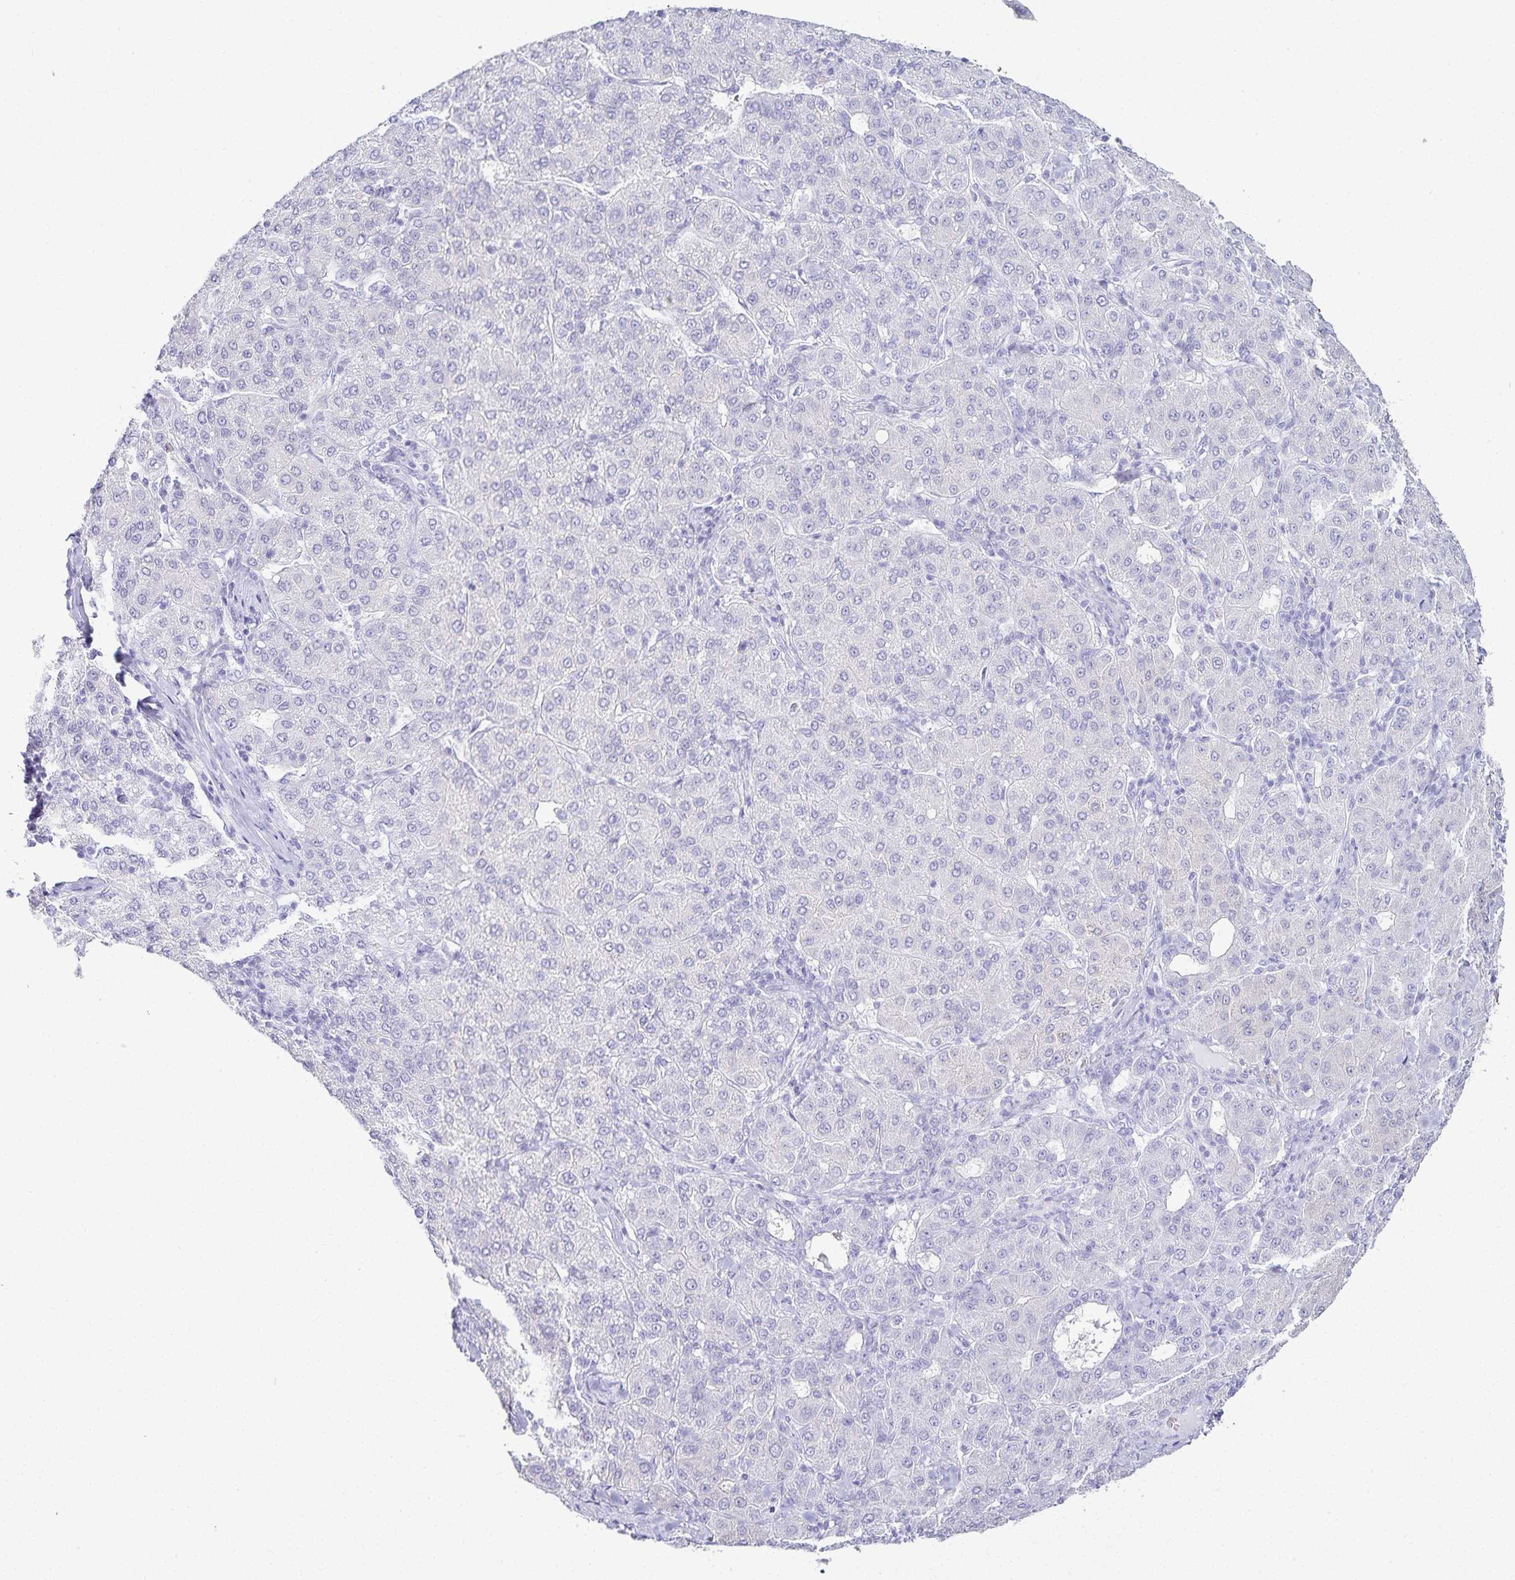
{"staining": {"intensity": "negative", "quantity": "none", "location": "none"}, "tissue": "liver cancer", "cell_type": "Tumor cells", "image_type": "cancer", "snomed": [{"axis": "morphology", "description": "Carcinoma, Hepatocellular, NOS"}, {"axis": "topography", "description": "Liver"}], "caption": "A high-resolution photomicrograph shows IHC staining of liver cancer (hepatocellular carcinoma), which demonstrates no significant expression in tumor cells.", "gene": "GP2", "patient": {"sex": "male", "age": 65}}